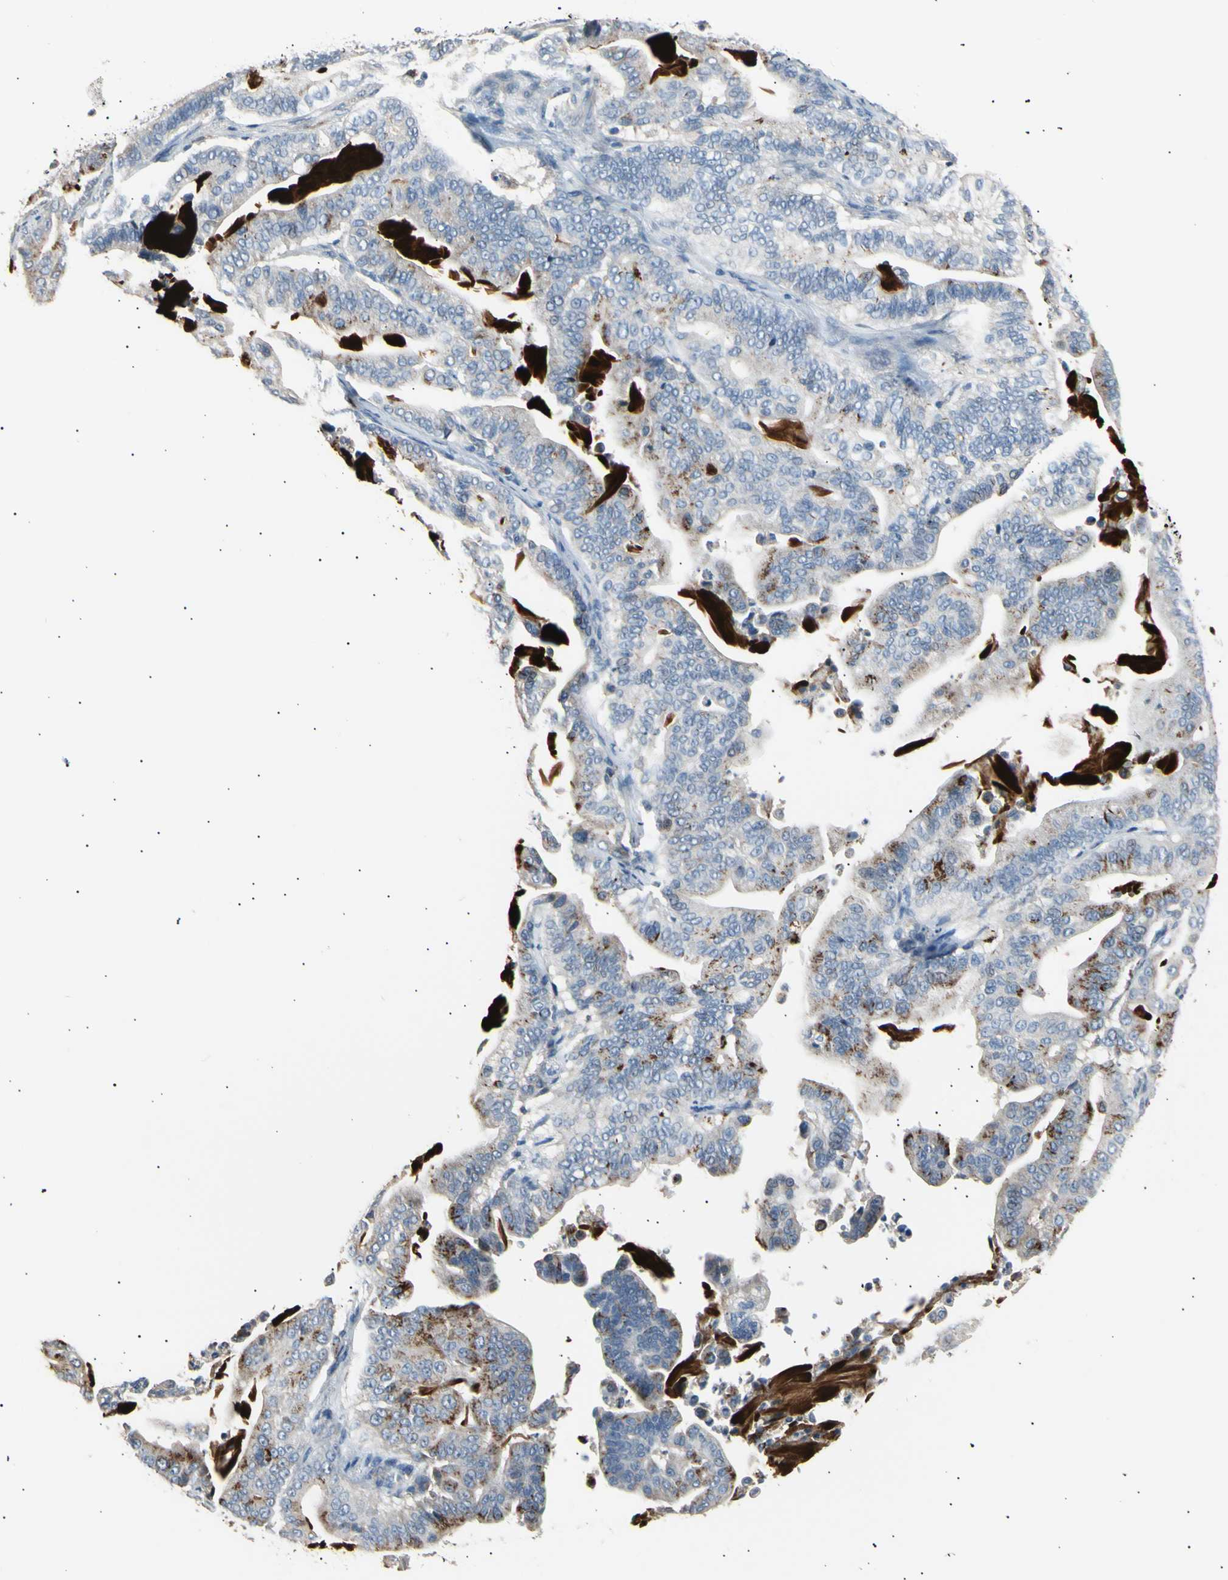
{"staining": {"intensity": "moderate", "quantity": "<25%", "location": "cytoplasmic/membranous"}, "tissue": "pancreatic cancer", "cell_type": "Tumor cells", "image_type": "cancer", "snomed": [{"axis": "morphology", "description": "Adenocarcinoma, NOS"}, {"axis": "topography", "description": "Pancreas"}], "caption": "Immunohistochemistry (IHC) histopathology image of neoplastic tissue: human adenocarcinoma (pancreatic) stained using immunohistochemistry (IHC) demonstrates low levels of moderate protein expression localized specifically in the cytoplasmic/membranous of tumor cells, appearing as a cytoplasmic/membranous brown color.", "gene": "LDLR", "patient": {"sex": "male", "age": 63}}